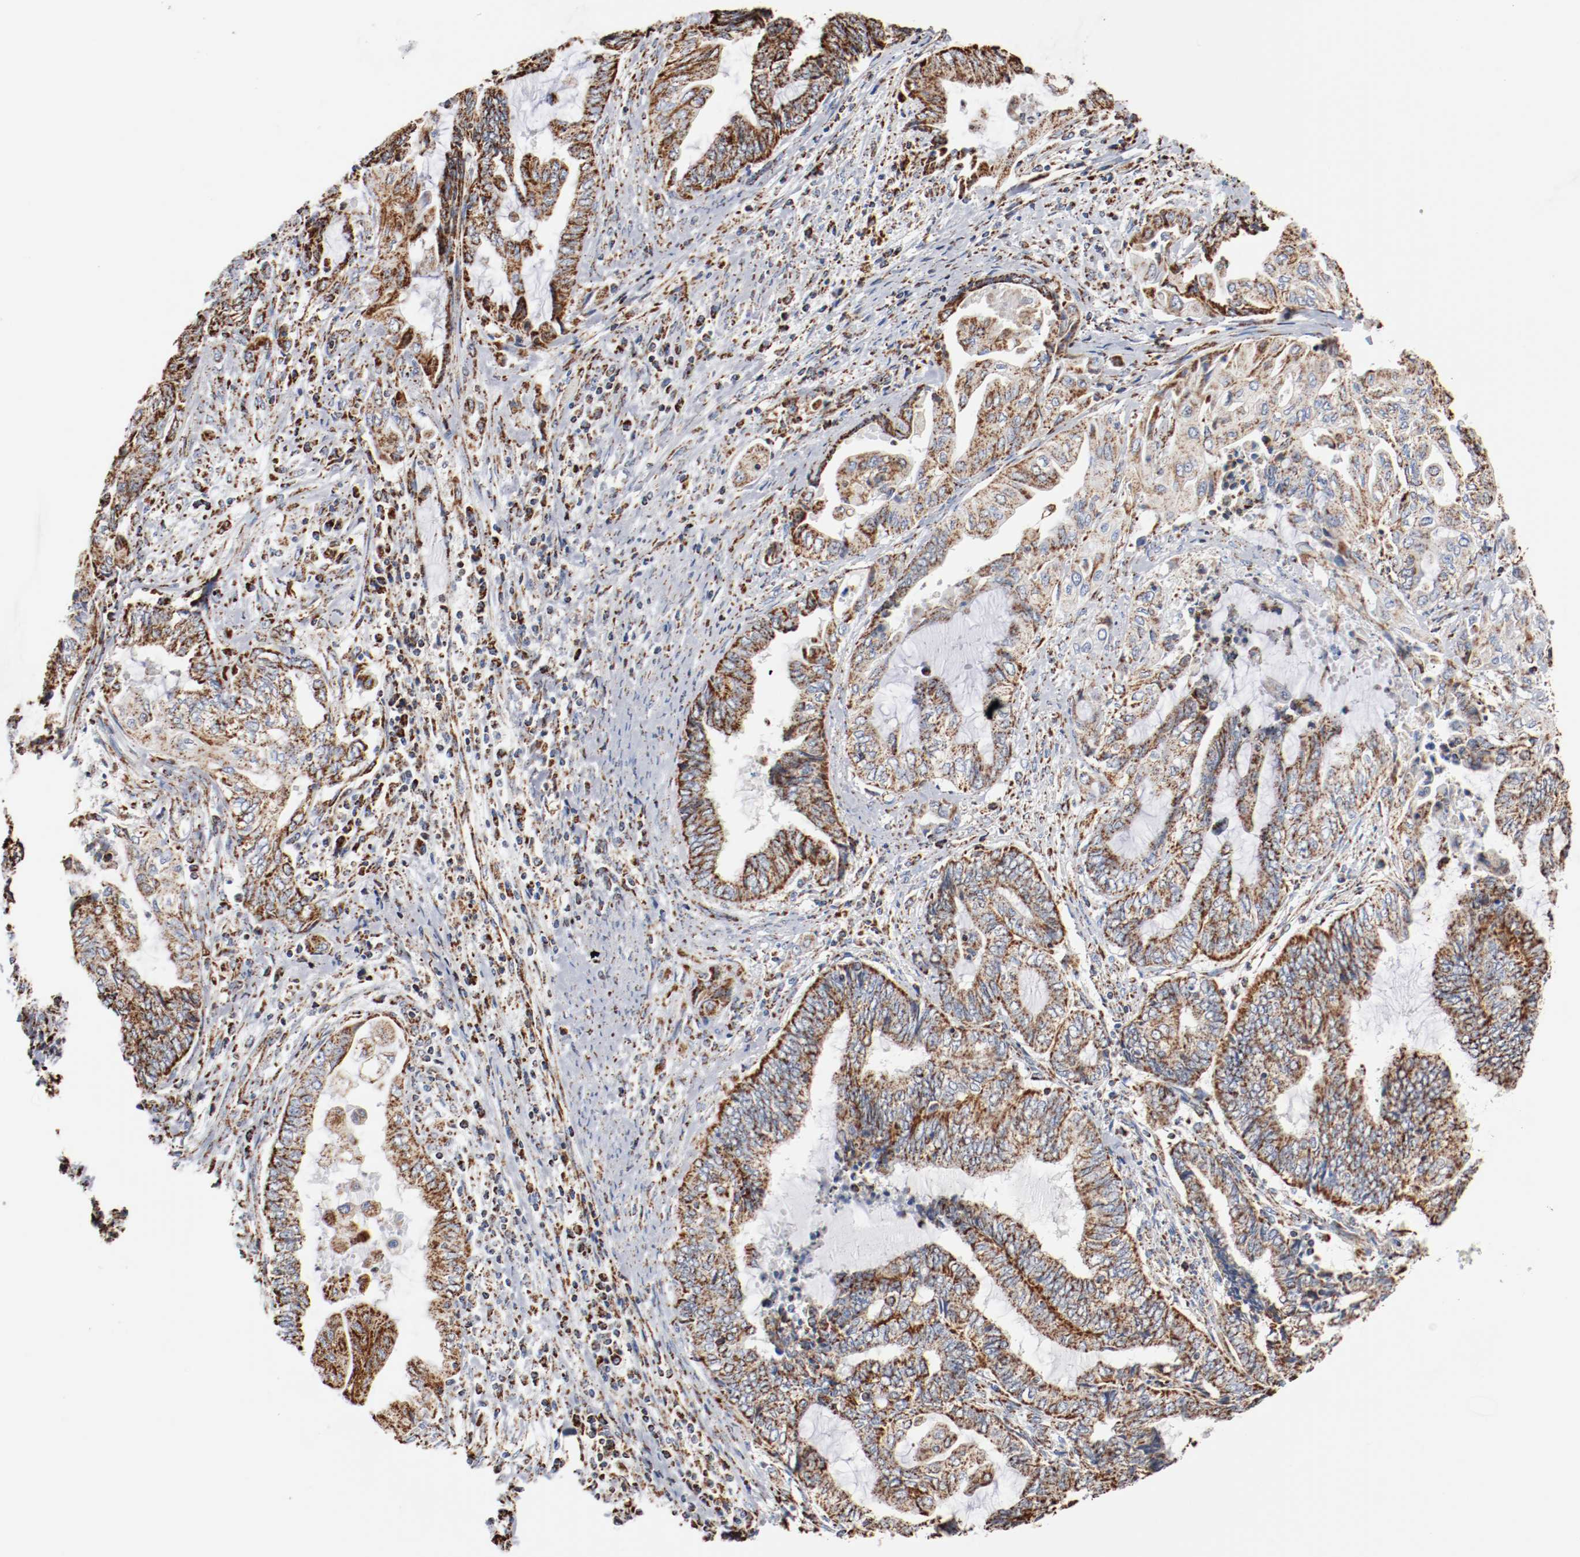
{"staining": {"intensity": "strong", "quantity": ">75%", "location": "cytoplasmic/membranous"}, "tissue": "endometrial cancer", "cell_type": "Tumor cells", "image_type": "cancer", "snomed": [{"axis": "morphology", "description": "Adenocarcinoma, NOS"}, {"axis": "topography", "description": "Uterus"}, {"axis": "topography", "description": "Endometrium"}], "caption": "Protein staining by IHC exhibits strong cytoplasmic/membranous staining in approximately >75% of tumor cells in adenocarcinoma (endometrial).", "gene": "NDUFS4", "patient": {"sex": "female", "age": 70}}